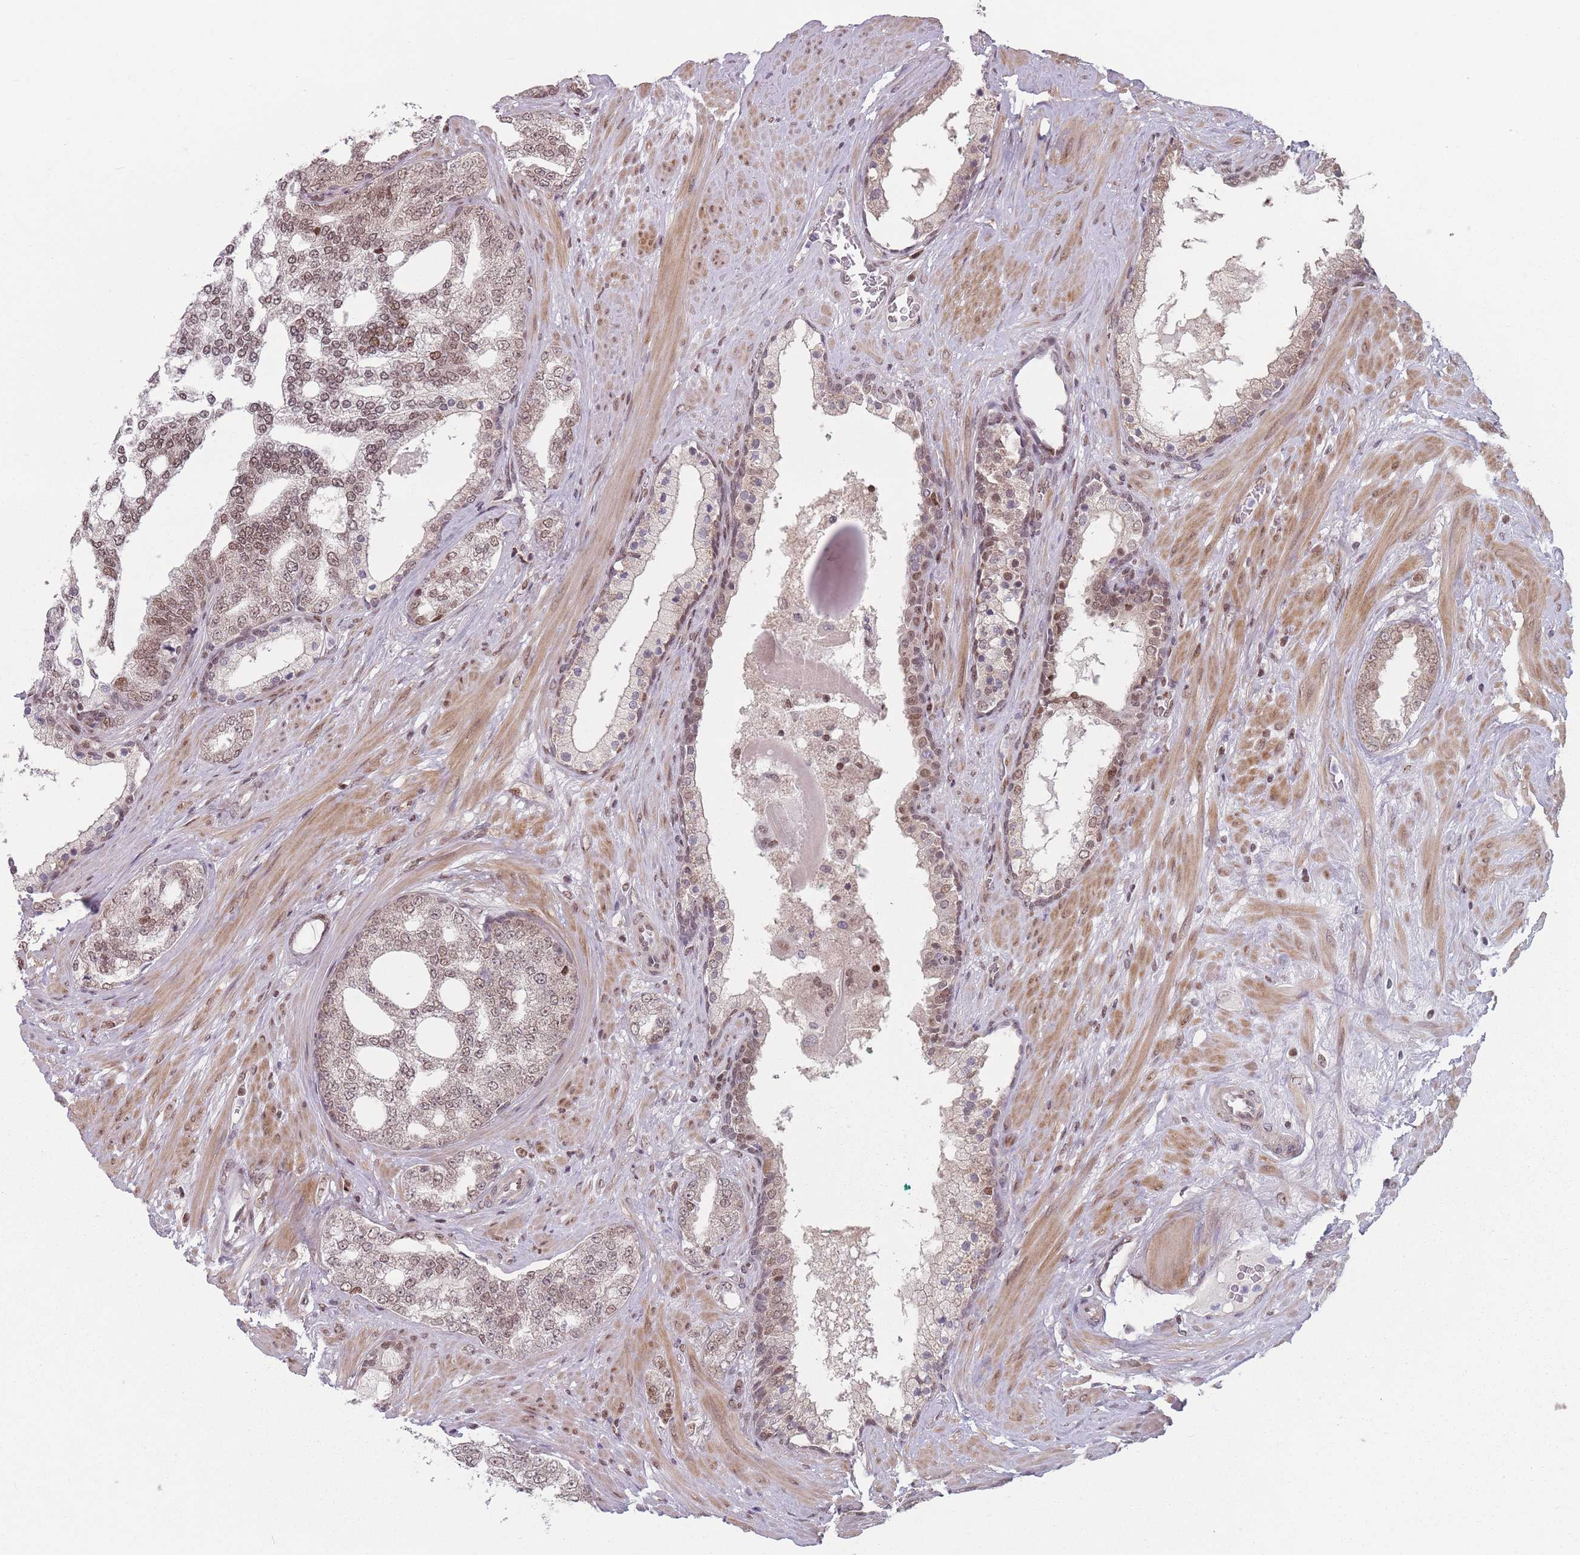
{"staining": {"intensity": "moderate", "quantity": ">75%", "location": "nuclear"}, "tissue": "prostate cancer", "cell_type": "Tumor cells", "image_type": "cancer", "snomed": [{"axis": "morphology", "description": "Adenocarcinoma, High grade"}, {"axis": "topography", "description": "Prostate"}], "caption": "Prostate cancer (high-grade adenocarcinoma) stained with a brown dye displays moderate nuclear positive expression in approximately >75% of tumor cells.", "gene": "SH3BGRL2", "patient": {"sex": "male", "age": 64}}